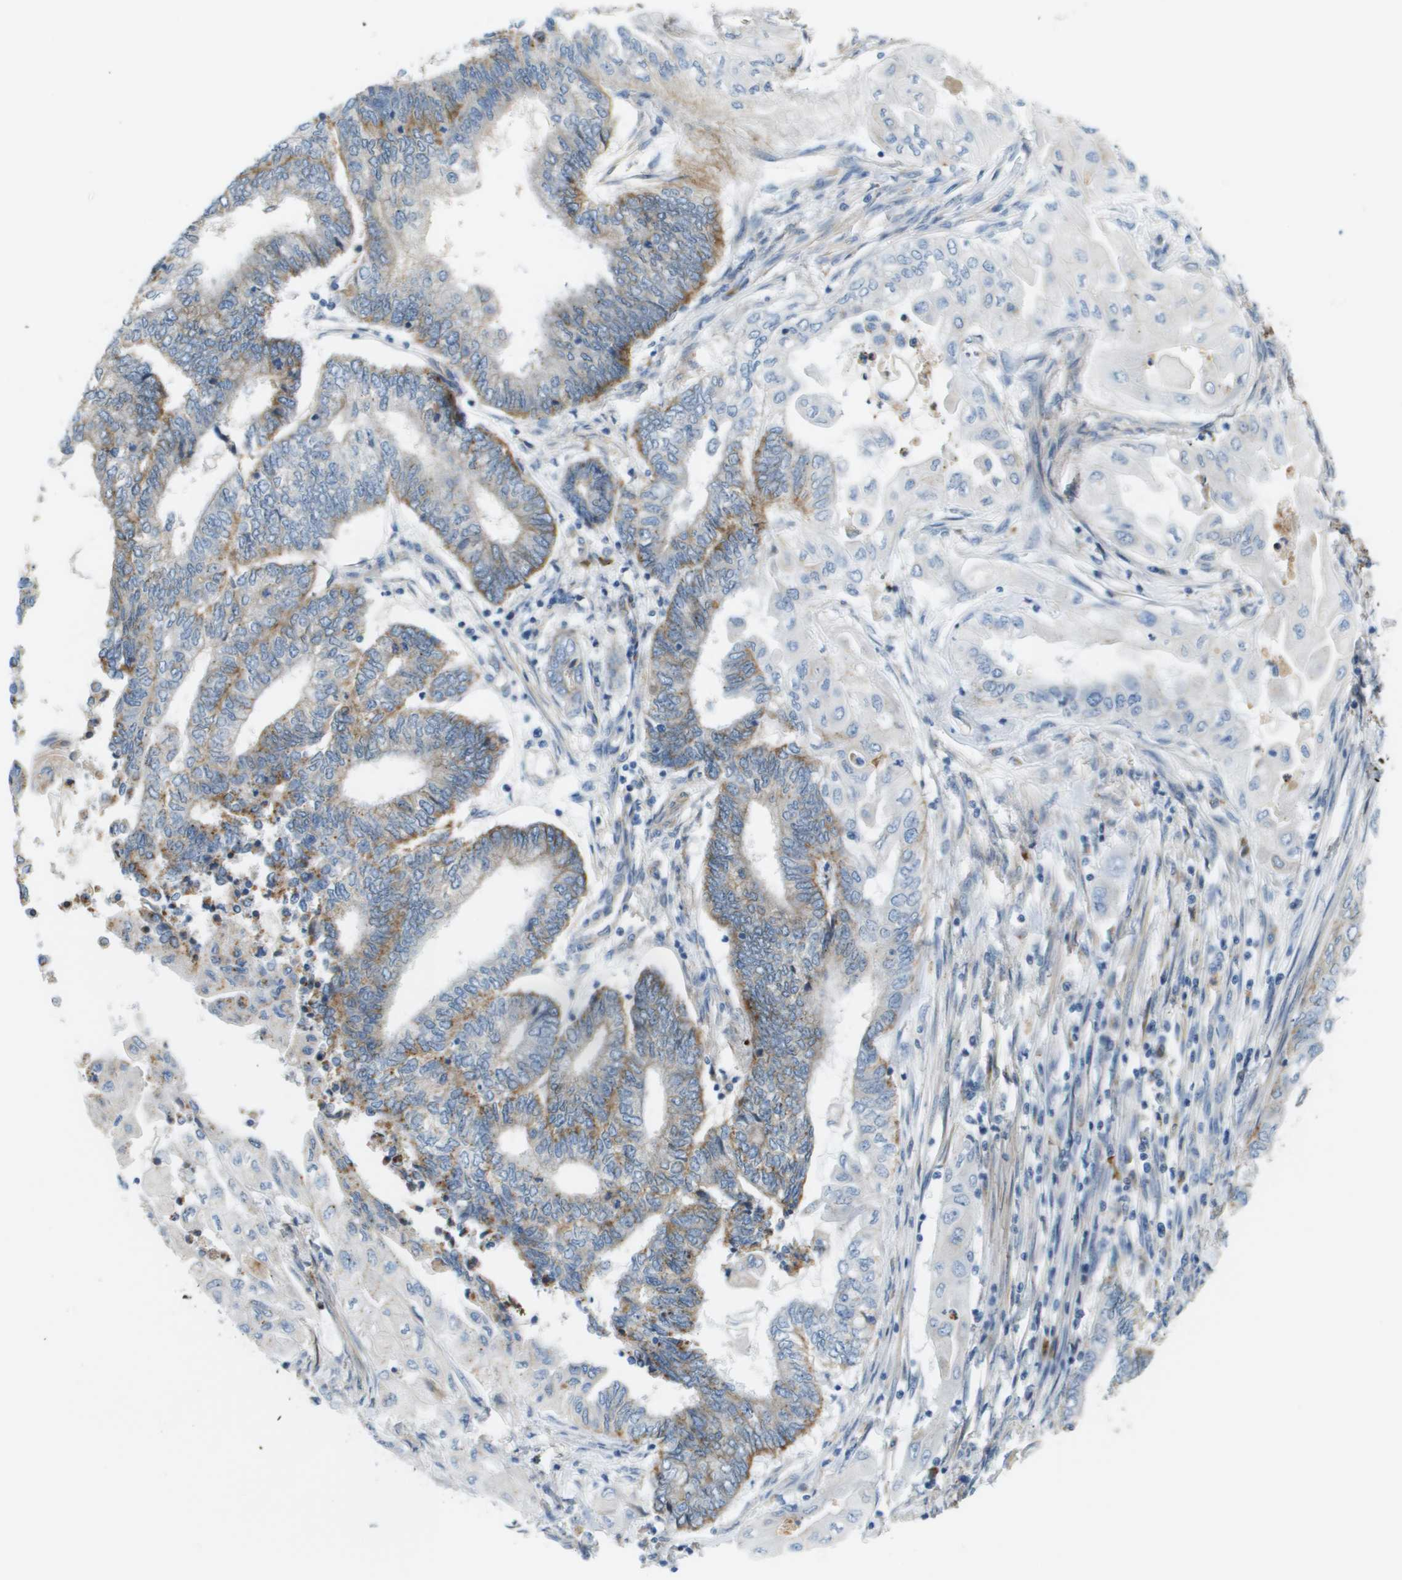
{"staining": {"intensity": "weak", "quantity": "25%-75%", "location": "cytoplasmic/membranous"}, "tissue": "endometrial cancer", "cell_type": "Tumor cells", "image_type": "cancer", "snomed": [{"axis": "morphology", "description": "Adenocarcinoma, NOS"}, {"axis": "topography", "description": "Uterus"}, {"axis": "topography", "description": "Endometrium"}], "caption": "There is low levels of weak cytoplasmic/membranous positivity in tumor cells of adenocarcinoma (endometrial), as demonstrated by immunohistochemical staining (brown color).", "gene": "MYH11", "patient": {"sex": "female", "age": 70}}